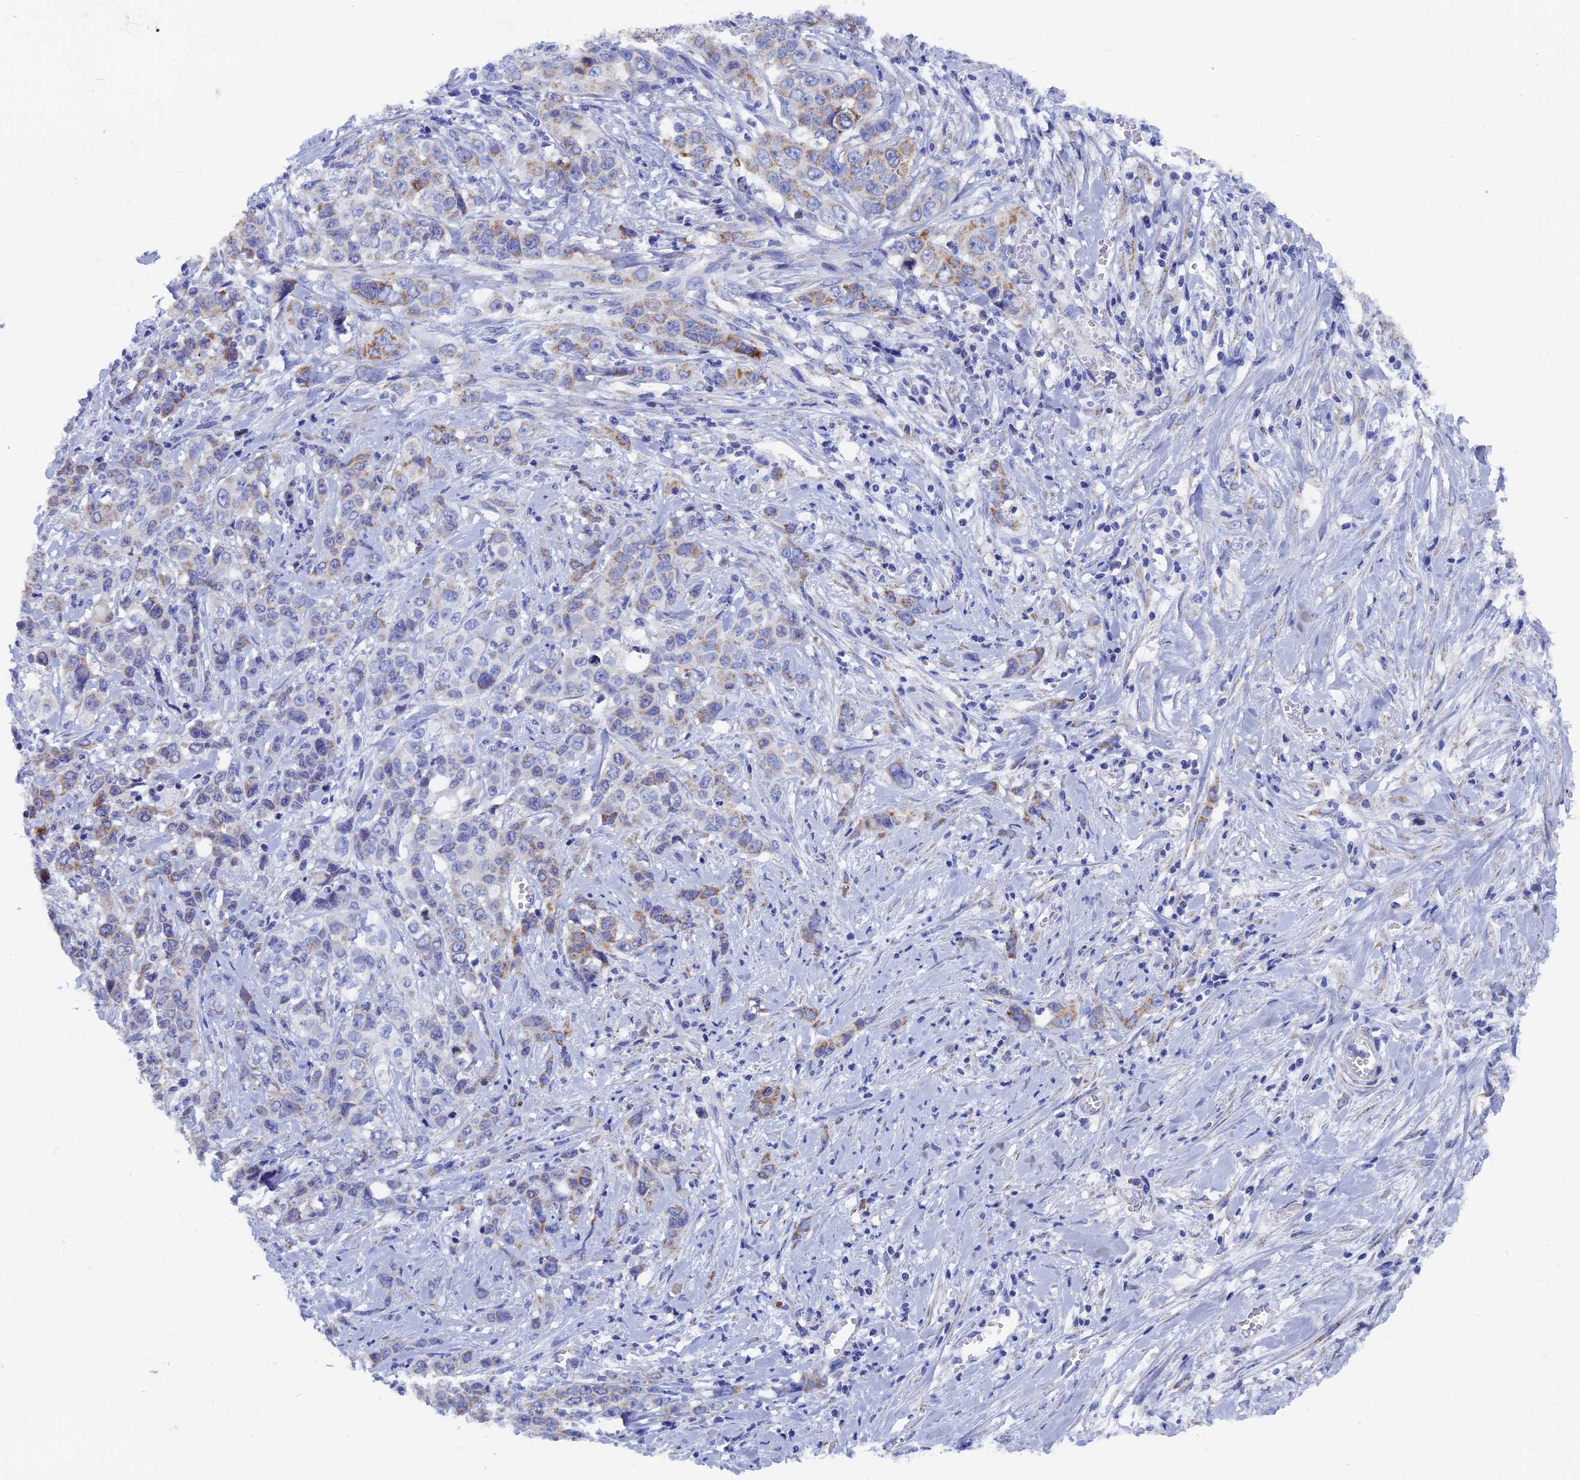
{"staining": {"intensity": "moderate", "quantity": "<25%", "location": "cytoplasmic/membranous"}, "tissue": "stomach cancer", "cell_type": "Tumor cells", "image_type": "cancer", "snomed": [{"axis": "morphology", "description": "Adenocarcinoma, NOS"}, {"axis": "topography", "description": "Stomach, upper"}], "caption": "This micrograph exhibits immunohistochemistry (IHC) staining of human stomach cancer, with low moderate cytoplasmic/membranous positivity in approximately <25% of tumor cells.", "gene": "OAT", "patient": {"sex": "male", "age": 62}}